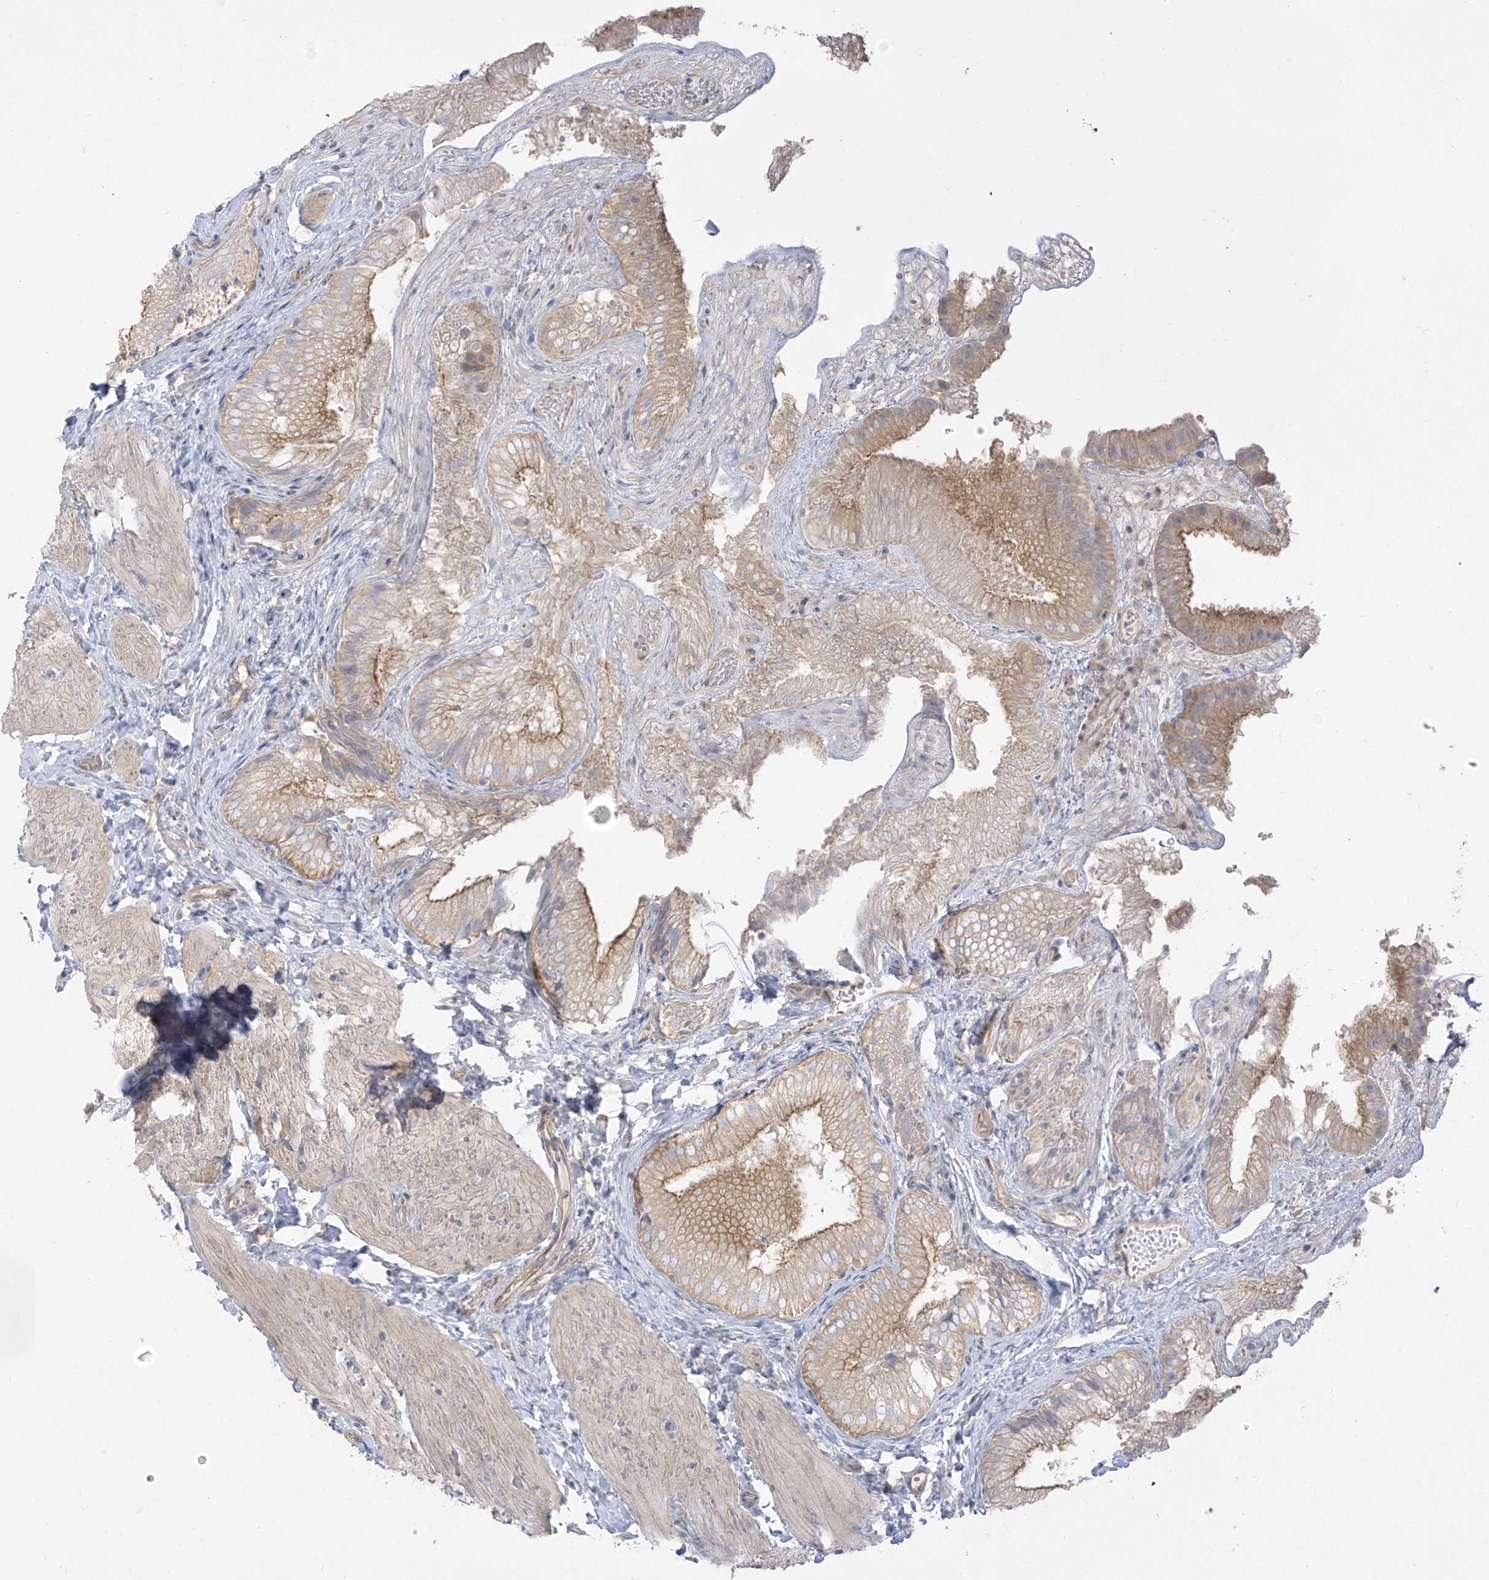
{"staining": {"intensity": "moderate", "quantity": "25%-75%", "location": "cytoplasmic/membranous"}, "tissue": "gallbladder", "cell_type": "Glandular cells", "image_type": "normal", "snomed": [{"axis": "morphology", "description": "Normal tissue, NOS"}, {"axis": "topography", "description": "Gallbladder"}], "caption": "The micrograph exhibits immunohistochemical staining of normal gallbladder. There is moderate cytoplasmic/membranous staining is appreciated in approximately 25%-75% of glandular cells.", "gene": "EIPR1", "patient": {"sex": "female", "age": 30}}